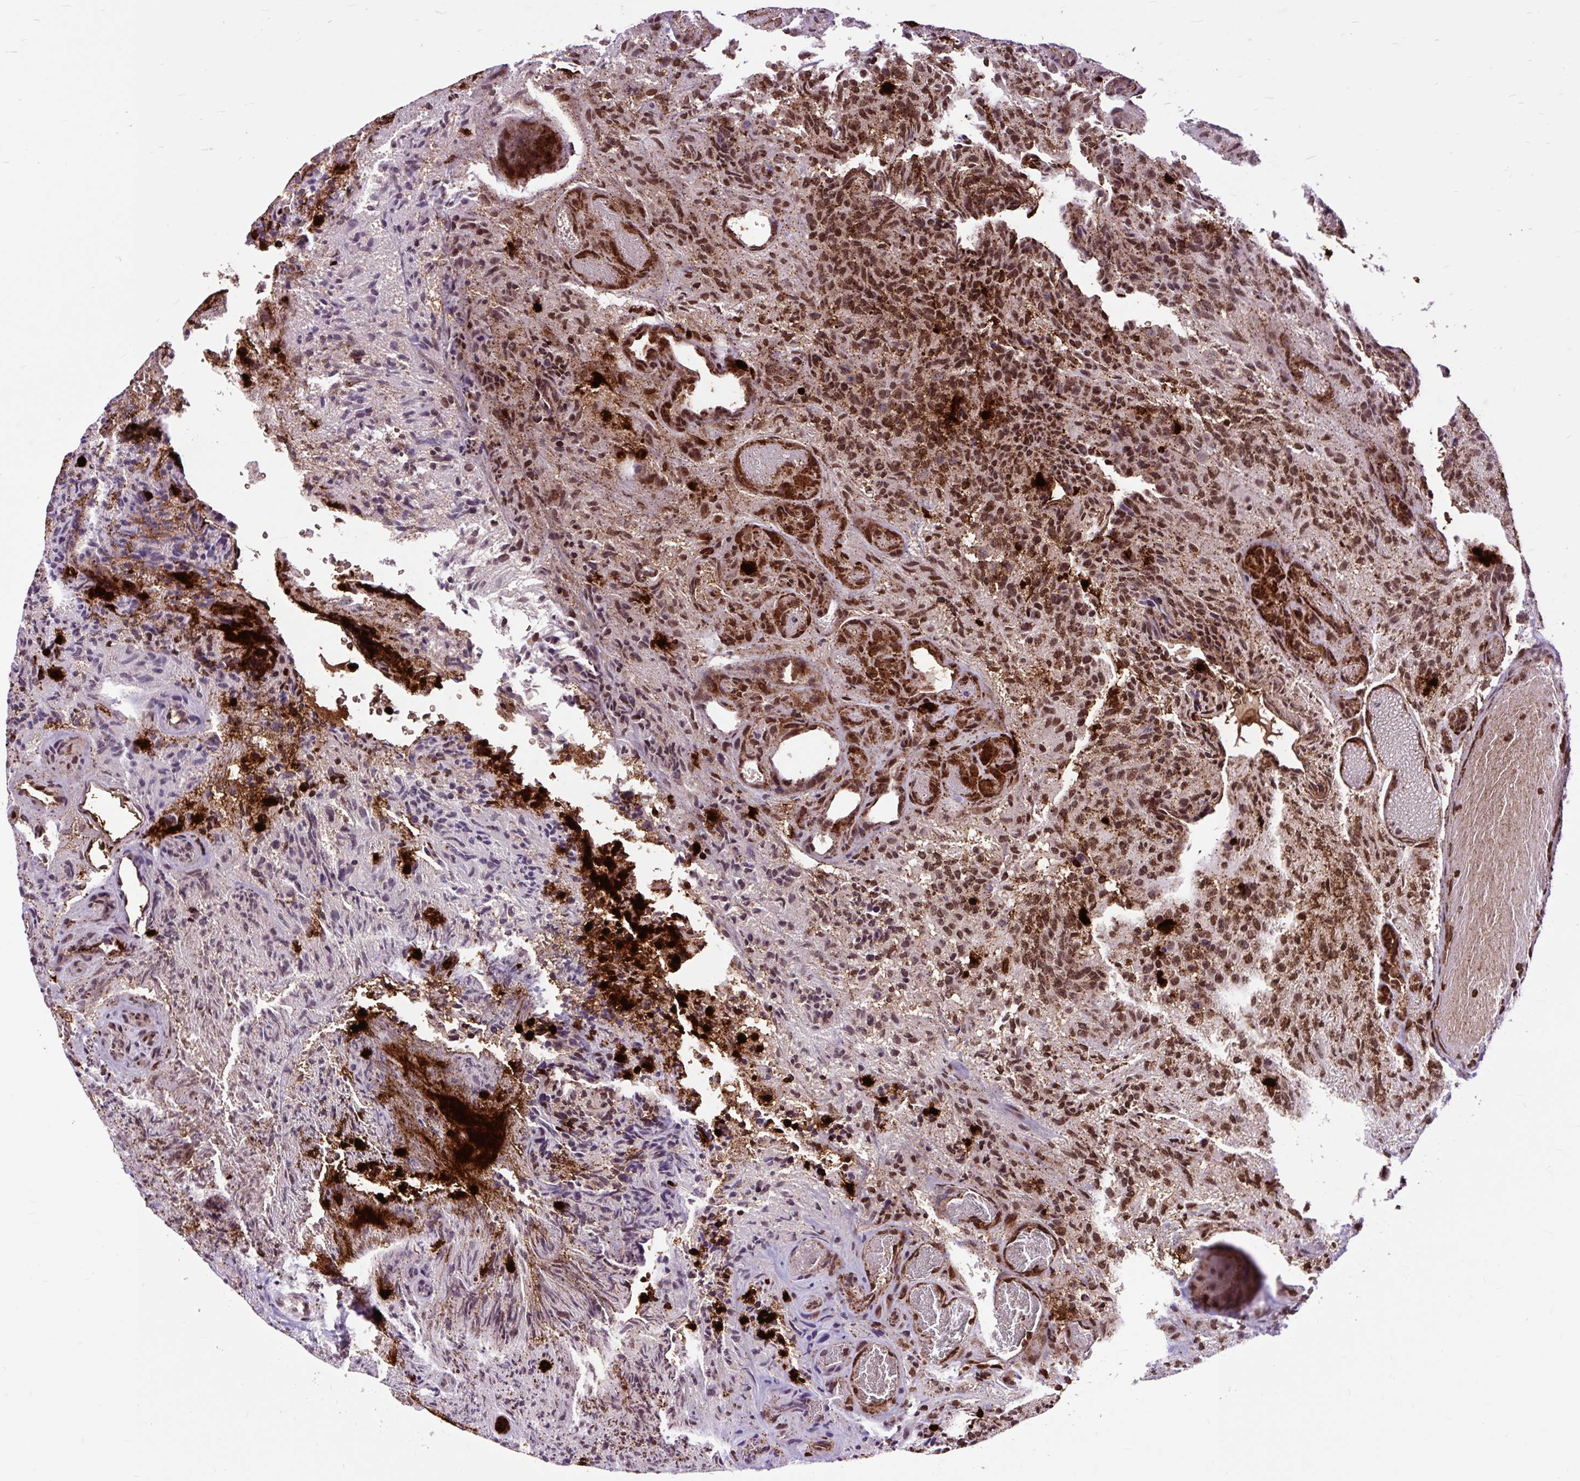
{"staining": {"intensity": "strong", "quantity": ">75%", "location": "nuclear"}, "tissue": "glioma", "cell_type": "Tumor cells", "image_type": "cancer", "snomed": [{"axis": "morphology", "description": "Glioma, malignant, High grade"}, {"axis": "topography", "description": "Brain"}], "caption": "A micrograph of high-grade glioma (malignant) stained for a protein displays strong nuclear brown staining in tumor cells. (DAB (3,3'-diaminobenzidine) = brown stain, brightfield microscopy at high magnification).", "gene": "FUS", "patient": {"sex": "male", "age": 36}}